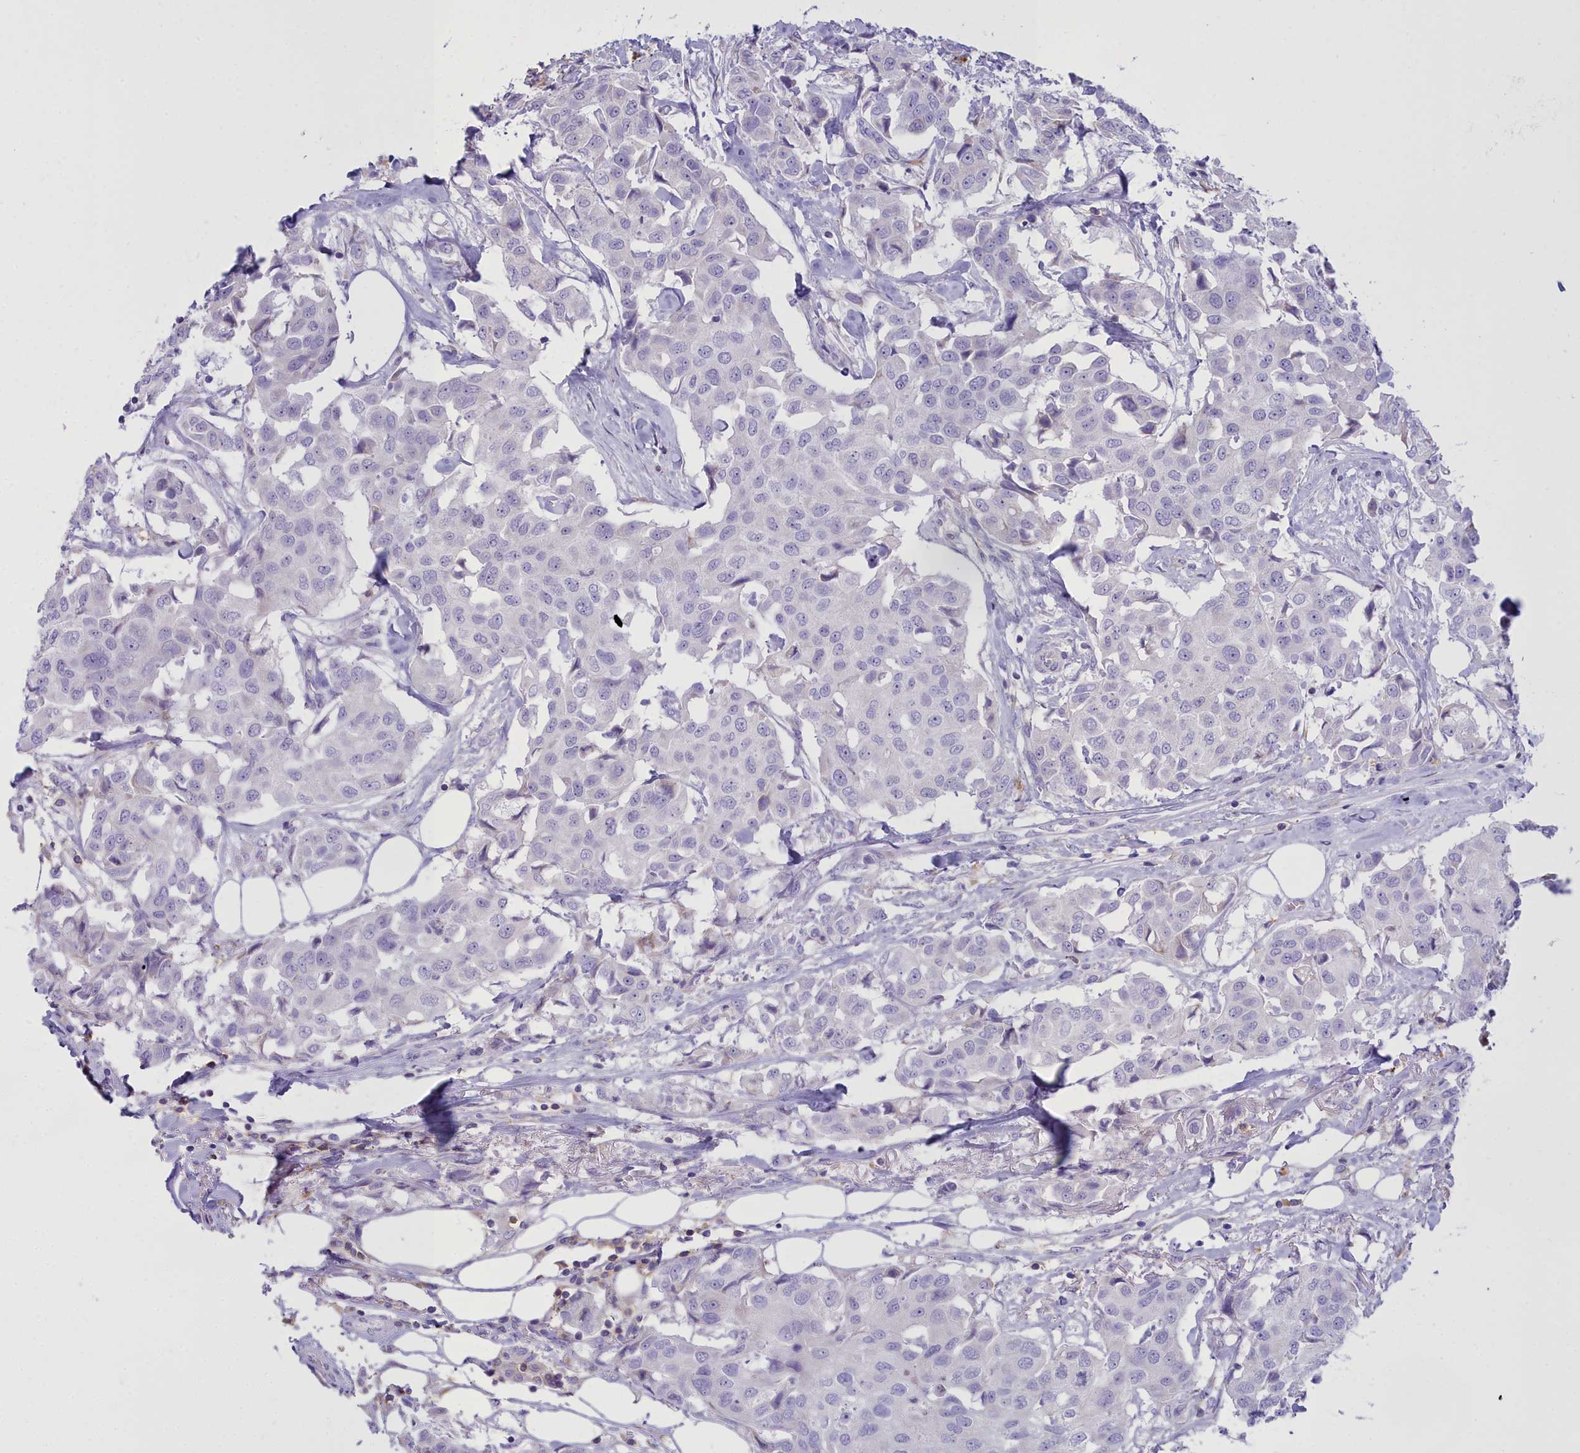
{"staining": {"intensity": "negative", "quantity": "none", "location": "none"}, "tissue": "breast cancer", "cell_type": "Tumor cells", "image_type": "cancer", "snomed": [{"axis": "morphology", "description": "Duct carcinoma"}, {"axis": "topography", "description": "Breast"}], "caption": "Tumor cells show no significant staining in breast cancer.", "gene": "CD5", "patient": {"sex": "female", "age": 80}}